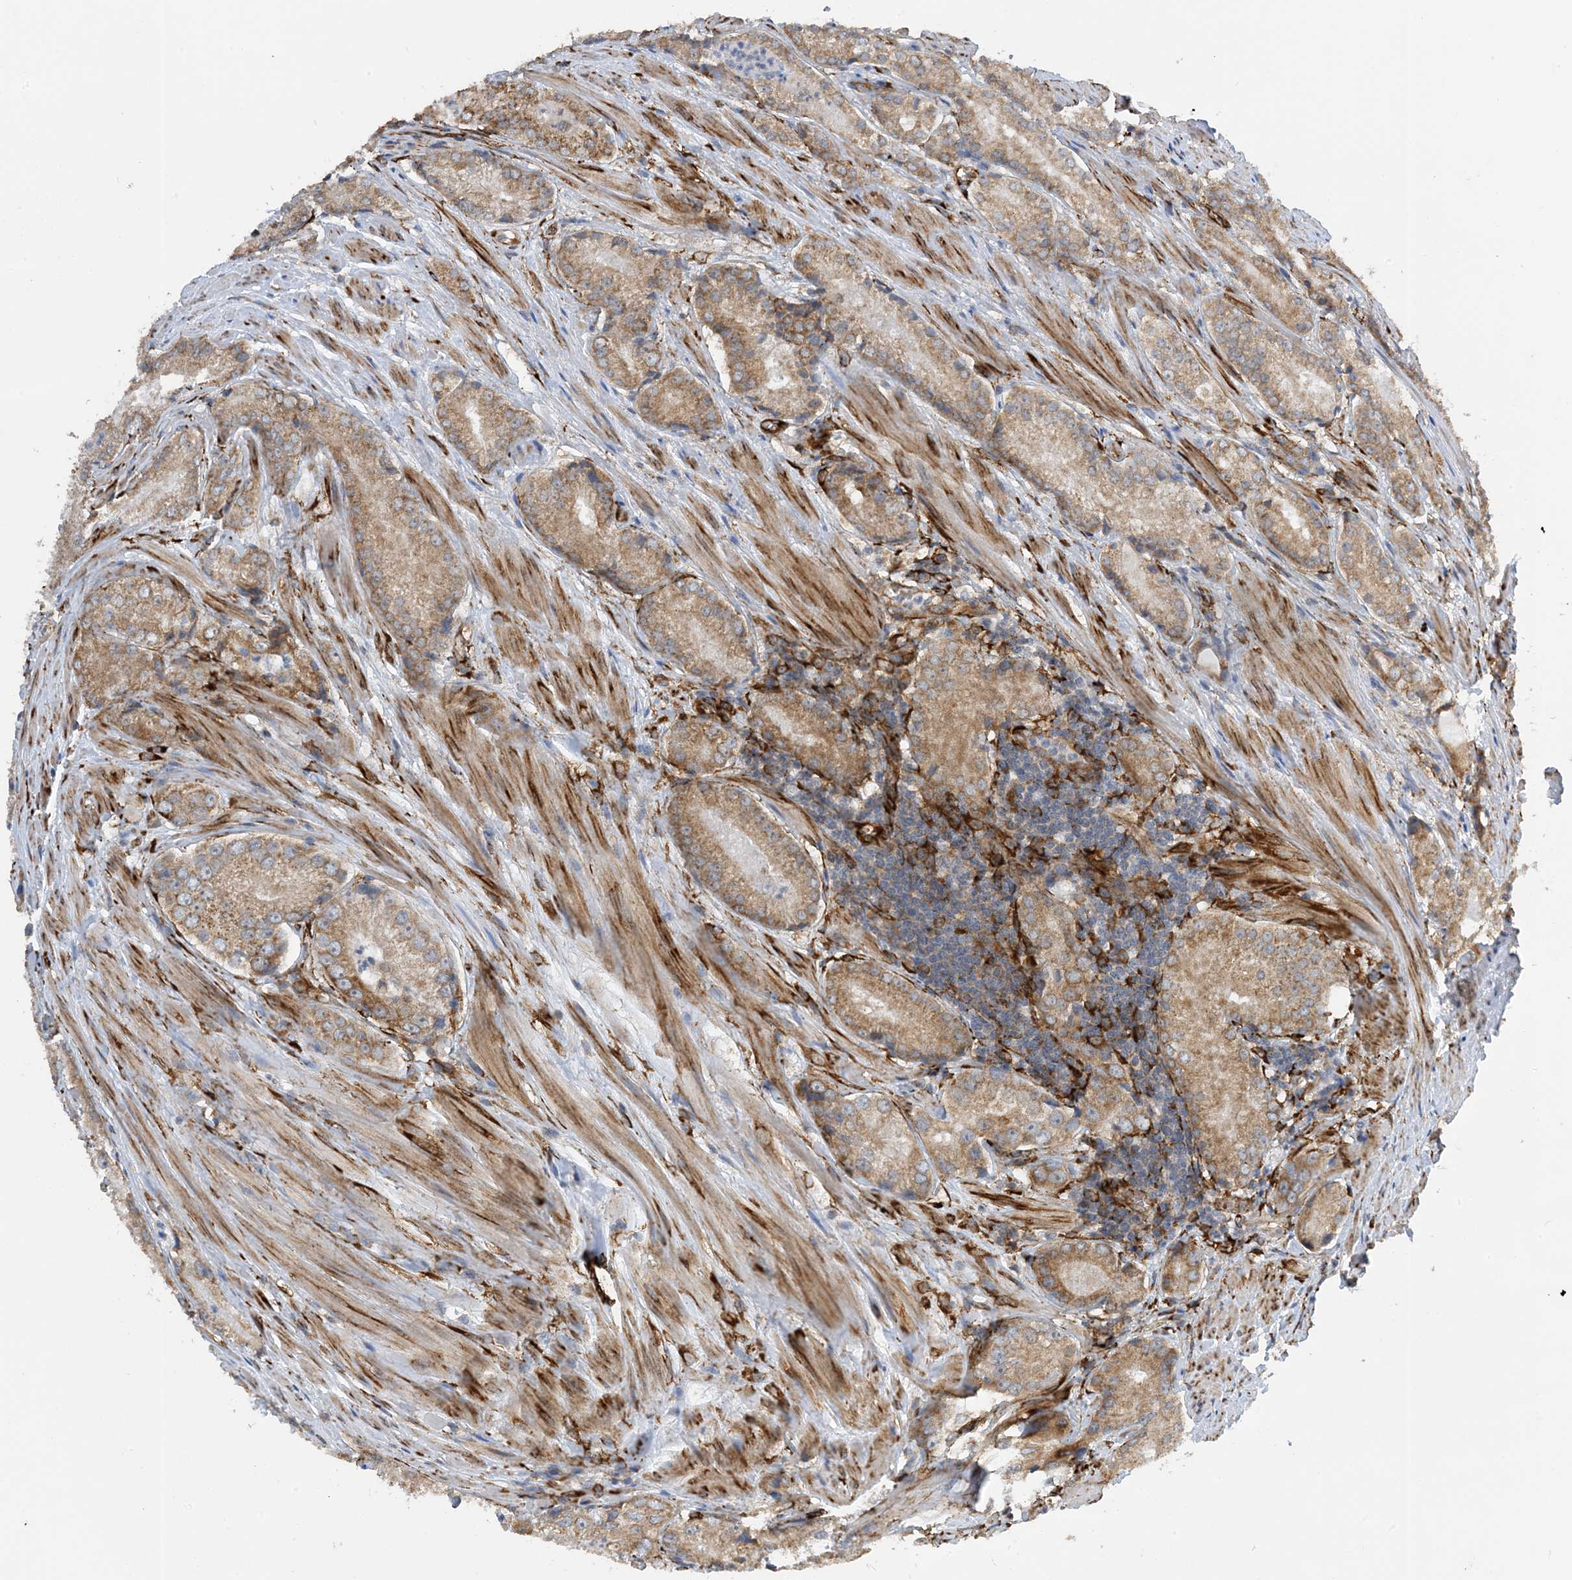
{"staining": {"intensity": "moderate", "quantity": "25%-75%", "location": "cytoplasmic/membranous"}, "tissue": "prostate cancer", "cell_type": "Tumor cells", "image_type": "cancer", "snomed": [{"axis": "morphology", "description": "Adenocarcinoma, Low grade"}, {"axis": "topography", "description": "Prostate"}], "caption": "The image demonstrates staining of prostate low-grade adenocarcinoma, revealing moderate cytoplasmic/membranous protein staining (brown color) within tumor cells.", "gene": "ZBTB45", "patient": {"sex": "male", "age": 54}}